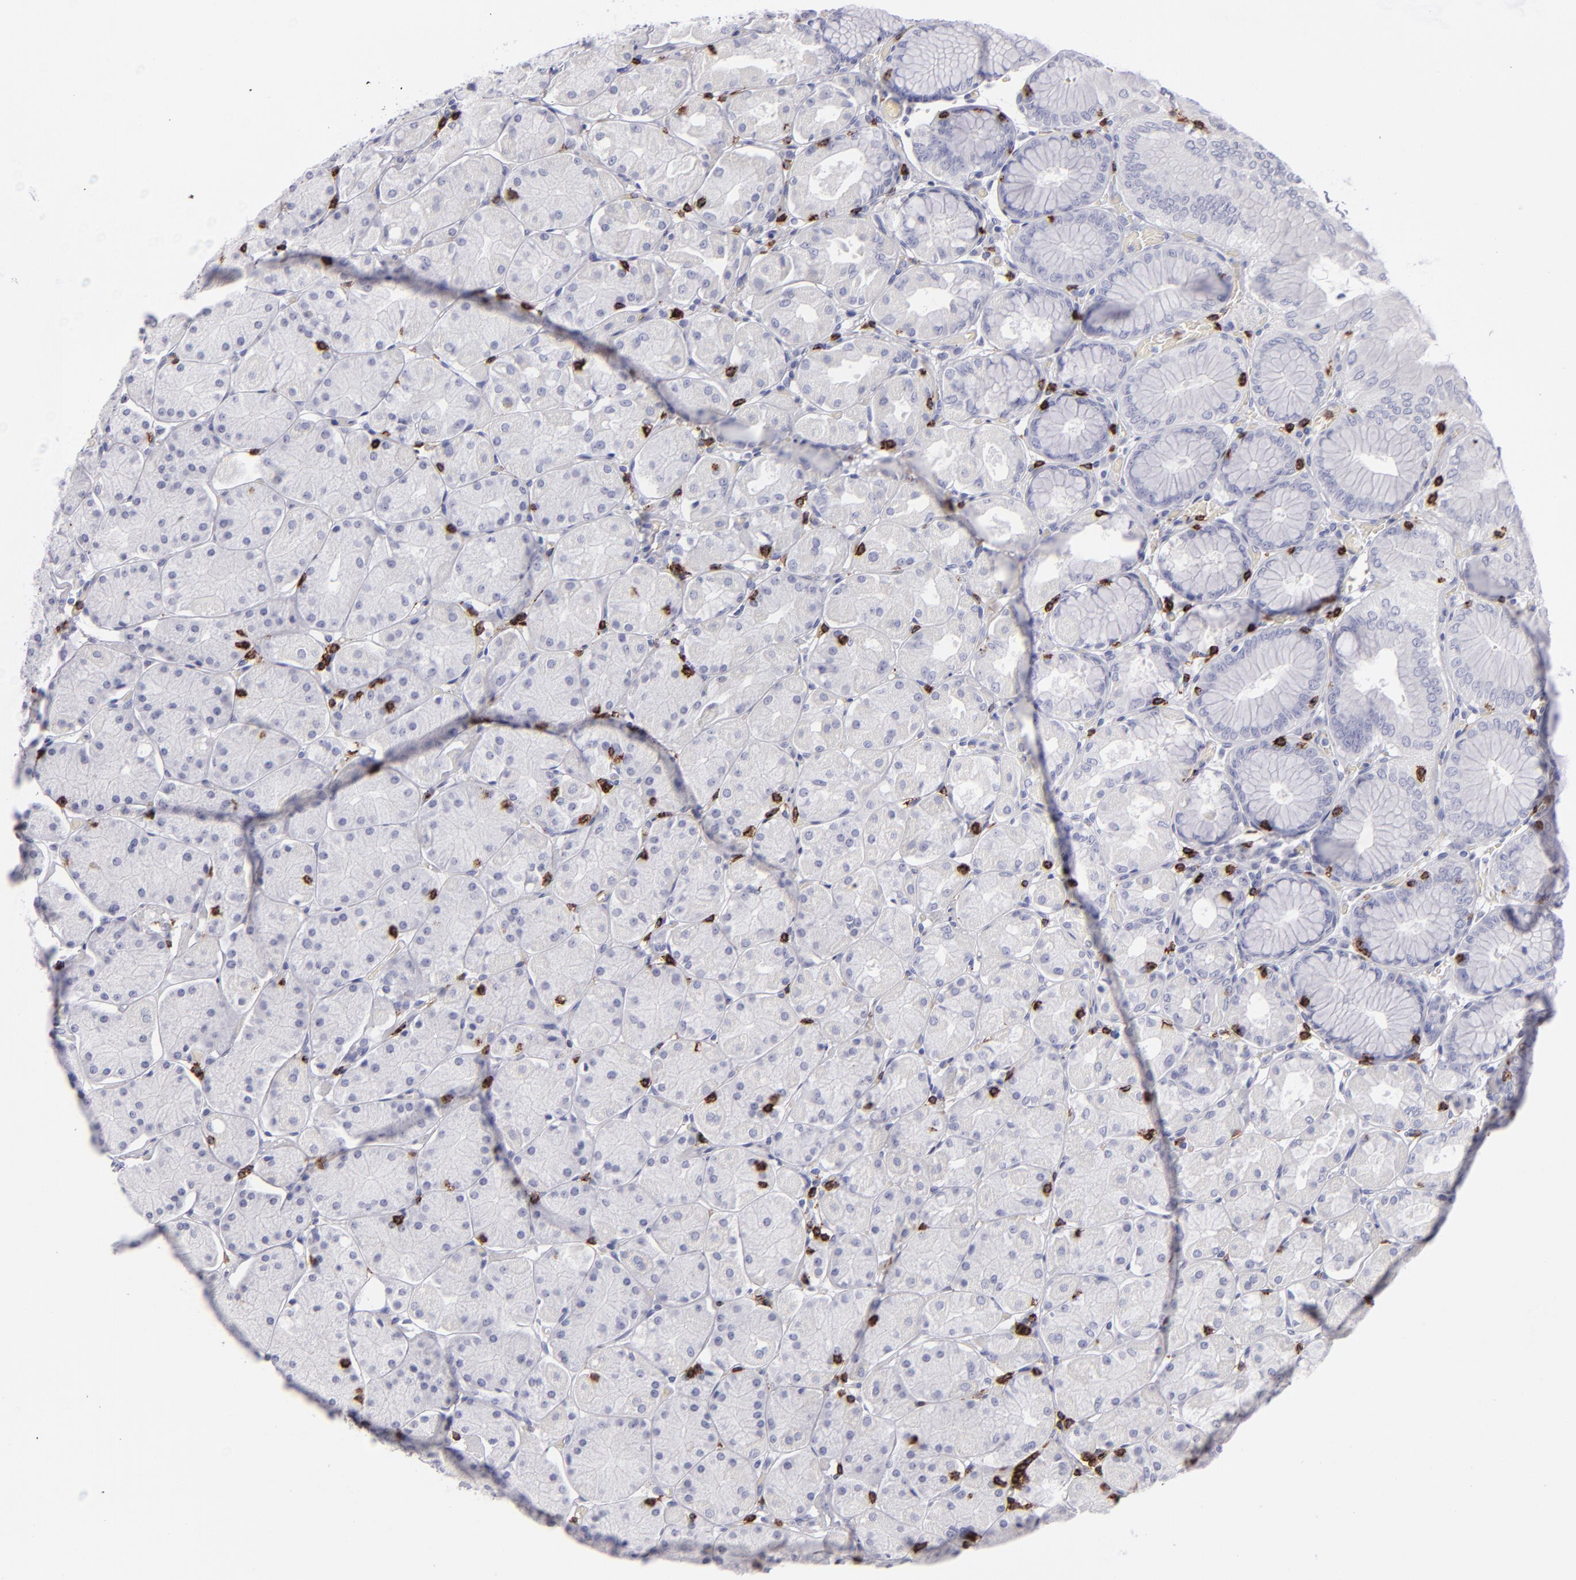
{"staining": {"intensity": "negative", "quantity": "none", "location": "none"}, "tissue": "stomach", "cell_type": "Glandular cells", "image_type": "normal", "snomed": [{"axis": "morphology", "description": "Normal tissue, NOS"}, {"axis": "topography", "description": "Stomach, upper"}, {"axis": "topography", "description": "Stomach"}], "caption": "The image exhibits no significant positivity in glandular cells of stomach. The staining is performed using DAB brown chromogen with nuclei counter-stained in using hematoxylin.", "gene": "CD2", "patient": {"sex": "male", "age": 76}}